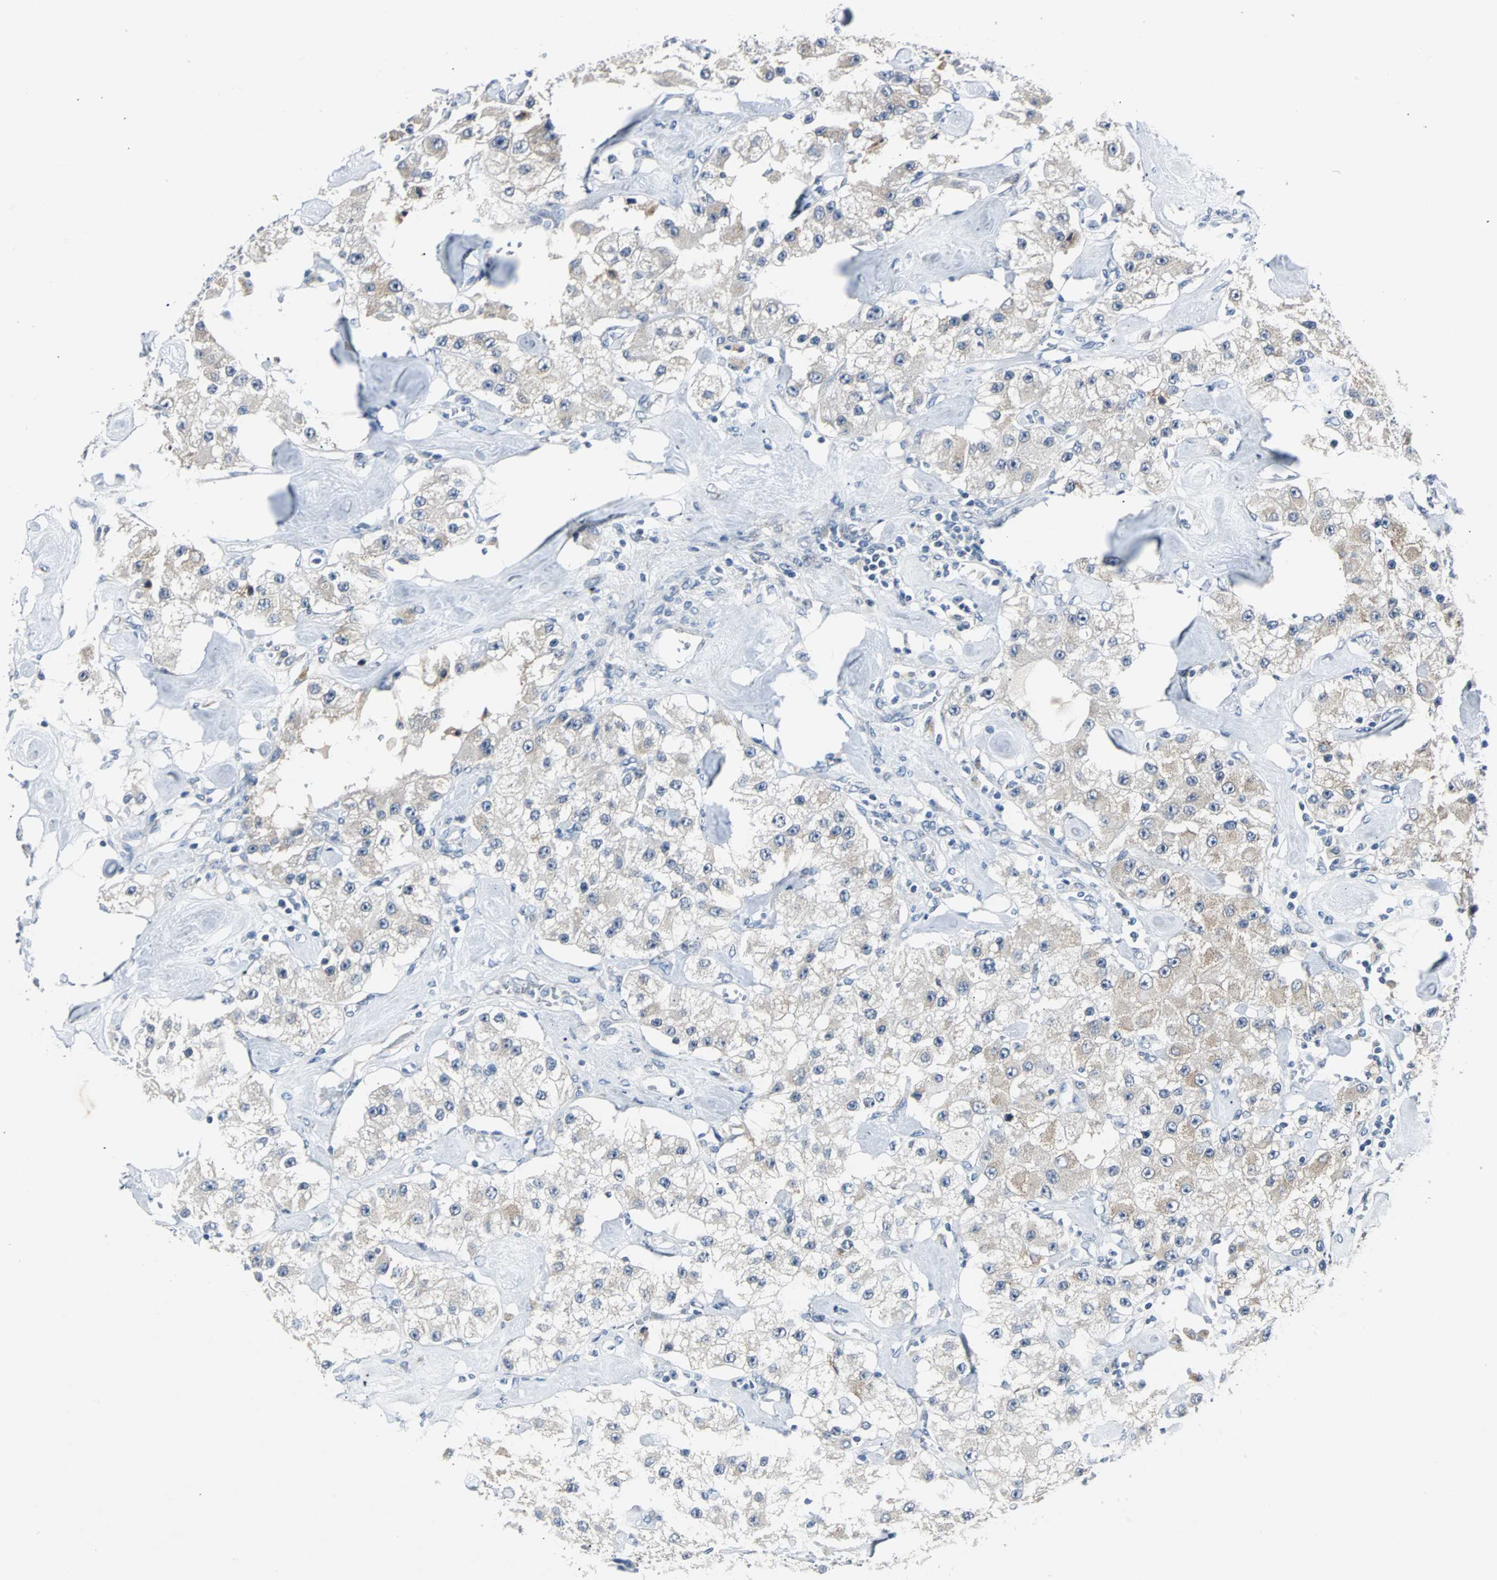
{"staining": {"intensity": "negative", "quantity": "none", "location": "none"}, "tissue": "carcinoid", "cell_type": "Tumor cells", "image_type": "cancer", "snomed": [{"axis": "morphology", "description": "Carcinoid, malignant, NOS"}, {"axis": "topography", "description": "Pancreas"}], "caption": "High magnification brightfield microscopy of malignant carcinoid stained with DAB (brown) and counterstained with hematoxylin (blue): tumor cells show no significant positivity.", "gene": "SOX30", "patient": {"sex": "male", "age": 41}}